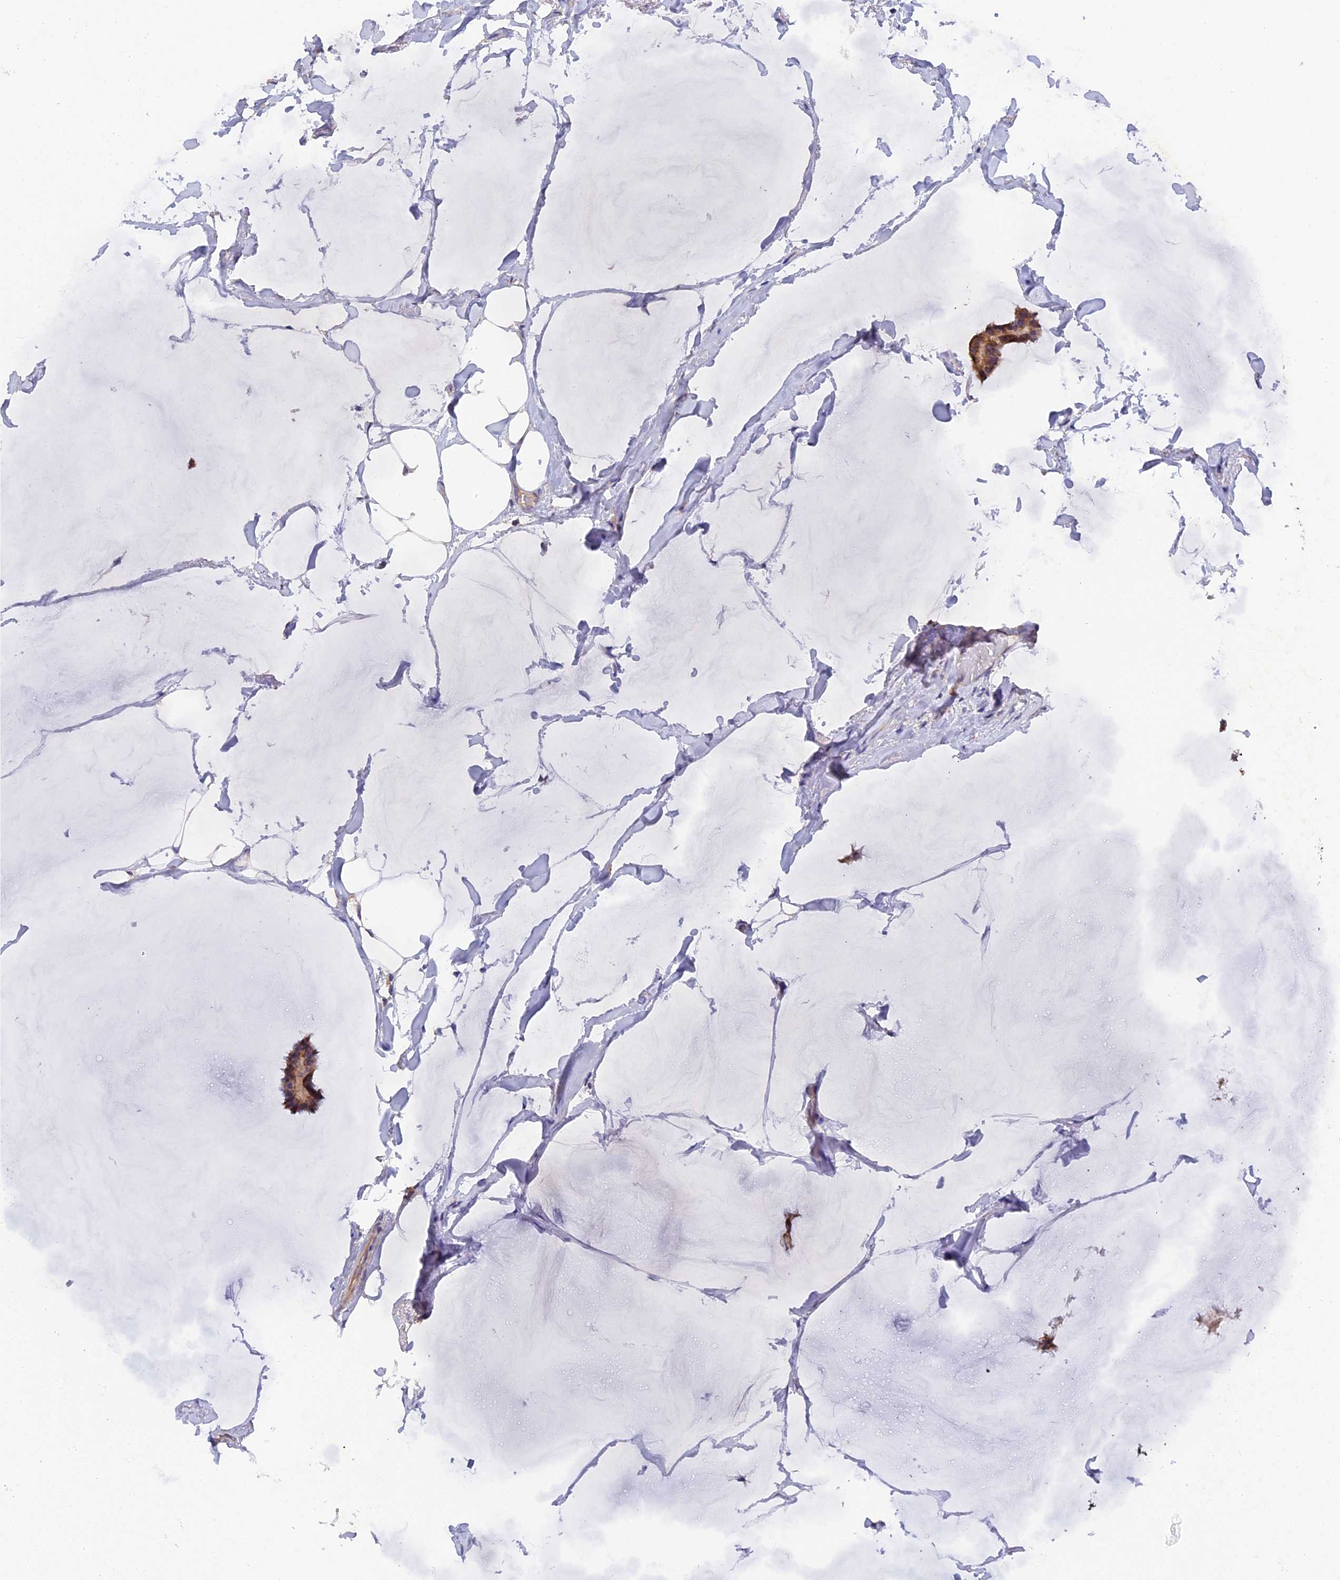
{"staining": {"intensity": "moderate", "quantity": ">75%", "location": "cytoplasmic/membranous"}, "tissue": "breast cancer", "cell_type": "Tumor cells", "image_type": "cancer", "snomed": [{"axis": "morphology", "description": "Duct carcinoma"}, {"axis": "topography", "description": "Breast"}], "caption": "IHC (DAB) staining of breast cancer (infiltrating ductal carcinoma) exhibits moderate cytoplasmic/membranous protein staining in approximately >75% of tumor cells.", "gene": "ZCCHC2", "patient": {"sex": "female", "age": 93}}